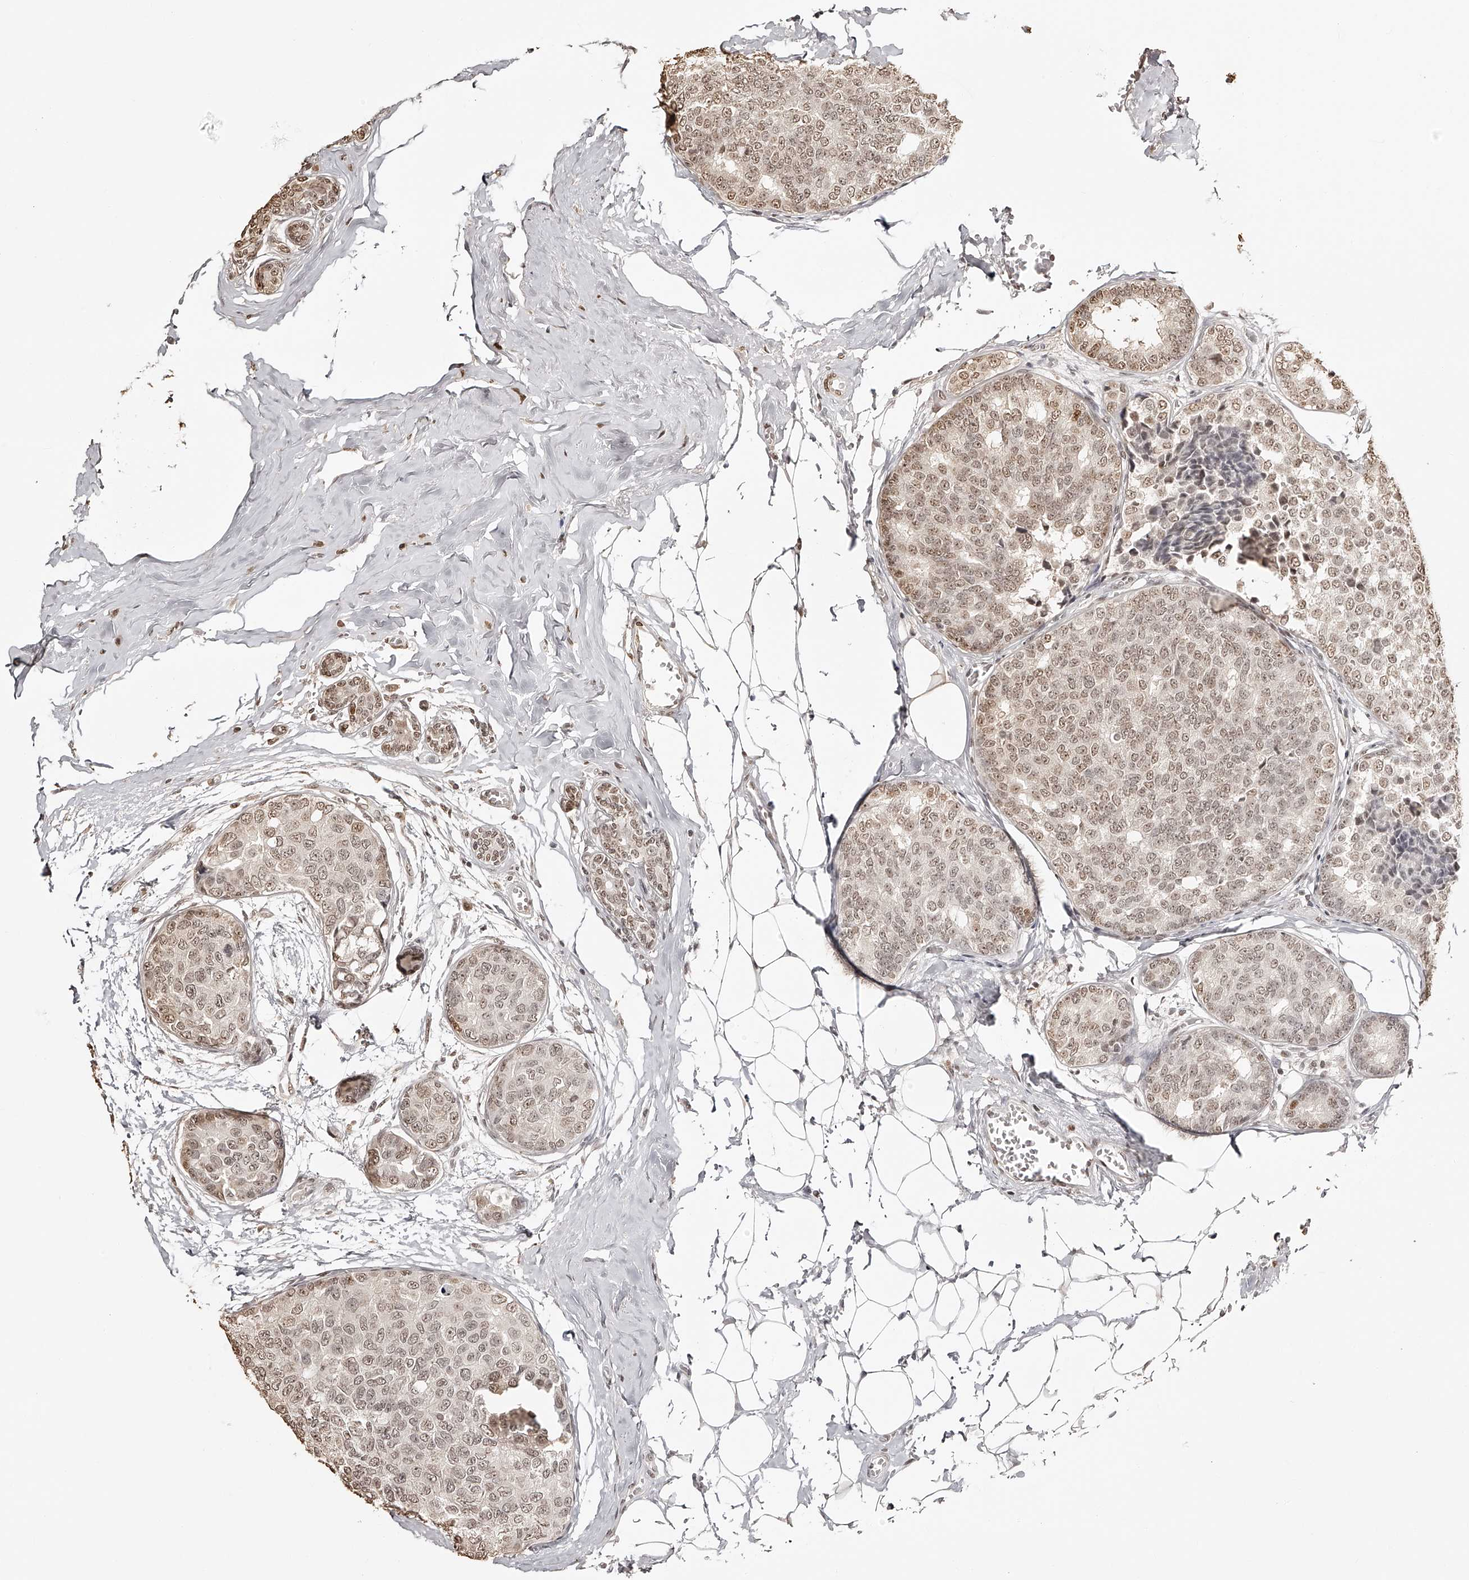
{"staining": {"intensity": "weak", "quantity": ">75%", "location": "nuclear"}, "tissue": "breast cancer", "cell_type": "Tumor cells", "image_type": "cancer", "snomed": [{"axis": "morphology", "description": "Normal tissue, NOS"}, {"axis": "morphology", "description": "Duct carcinoma"}, {"axis": "topography", "description": "Breast"}], "caption": "This is an image of immunohistochemistry (IHC) staining of breast cancer (infiltrating ductal carcinoma), which shows weak expression in the nuclear of tumor cells.", "gene": "ZNF503", "patient": {"sex": "female", "age": 43}}